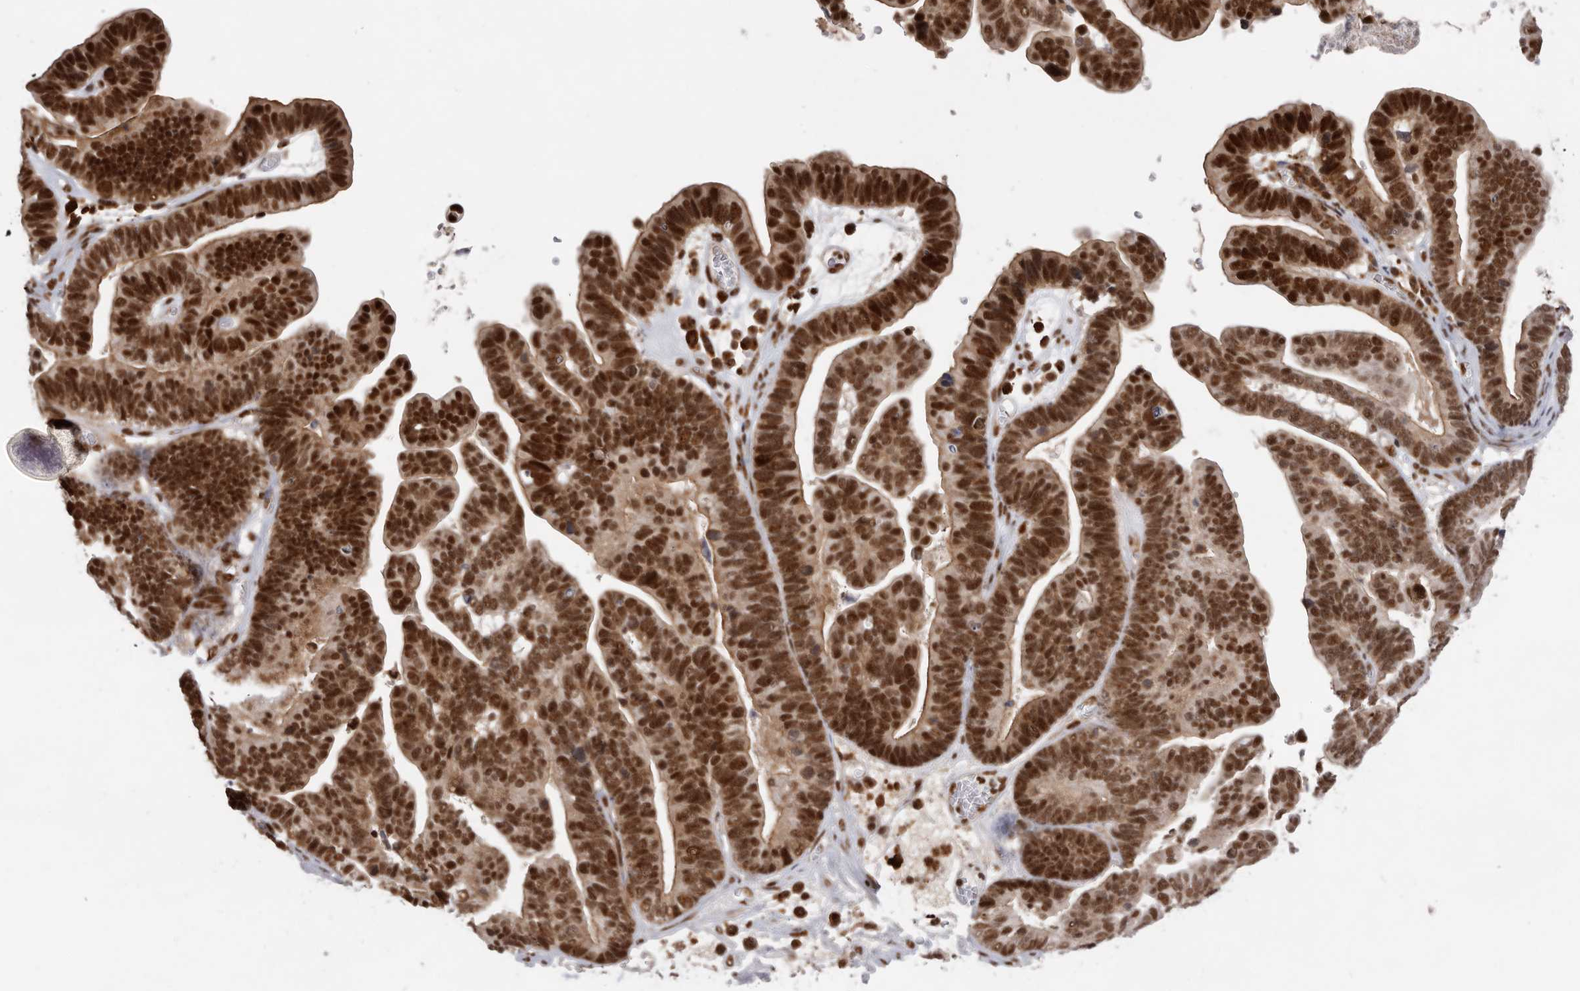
{"staining": {"intensity": "strong", "quantity": ">75%", "location": "nuclear"}, "tissue": "ovarian cancer", "cell_type": "Tumor cells", "image_type": "cancer", "snomed": [{"axis": "morphology", "description": "Cystadenocarcinoma, serous, NOS"}, {"axis": "topography", "description": "Ovary"}], "caption": "Brown immunohistochemical staining in human ovarian serous cystadenocarcinoma shows strong nuclear expression in about >75% of tumor cells. (IHC, brightfield microscopy, high magnification).", "gene": "CHTOP", "patient": {"sex": "female", "age": 56}}